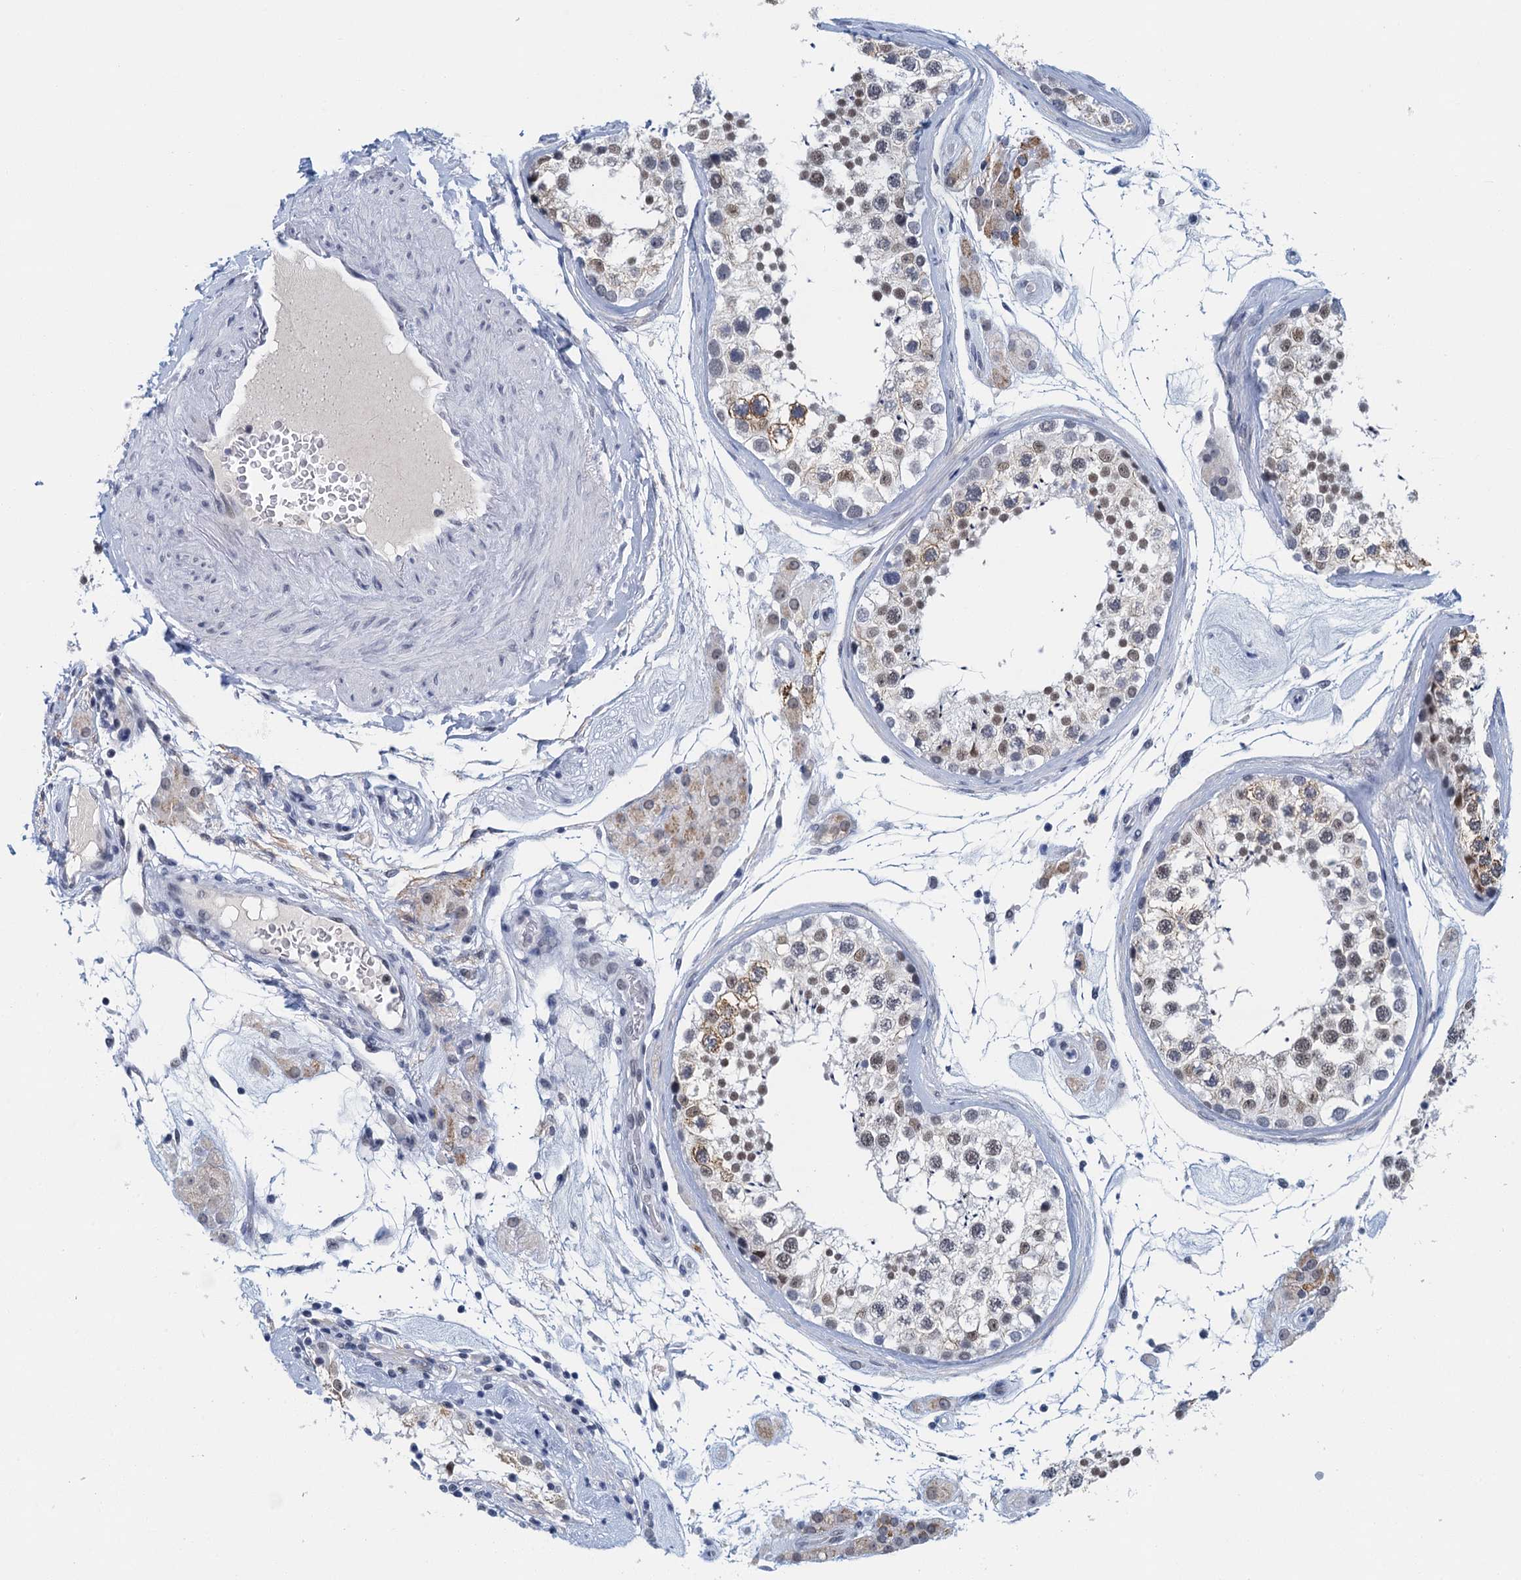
{"staining": {"intensity": "moderate", "quantity": "25%-75%", "location": "cytoplasmic/membranous"}, "tissue": "testis", "cell_type": "Cells in seminiferous ducts", "image_type": "normal", "snomed": [{"axis": "morphology", "description": "Normal tissue, NOS"}, {"axis": "topography", "description": "Testis"}], "caption": "IHC staining of benign testis, which shows medium levels of moderate cytoplasmic/membranous positivity in about 25%-75% of cells in seminiferous ducts indicating moderate cytoplasmic/membranous protein expression. The staining was performed using DAB (brown) for protein detection and nuclei were counterstained in hematoxylin (blue).", "gene": "EPS8L1", "patient": {"sex": "male", "age": 46}}